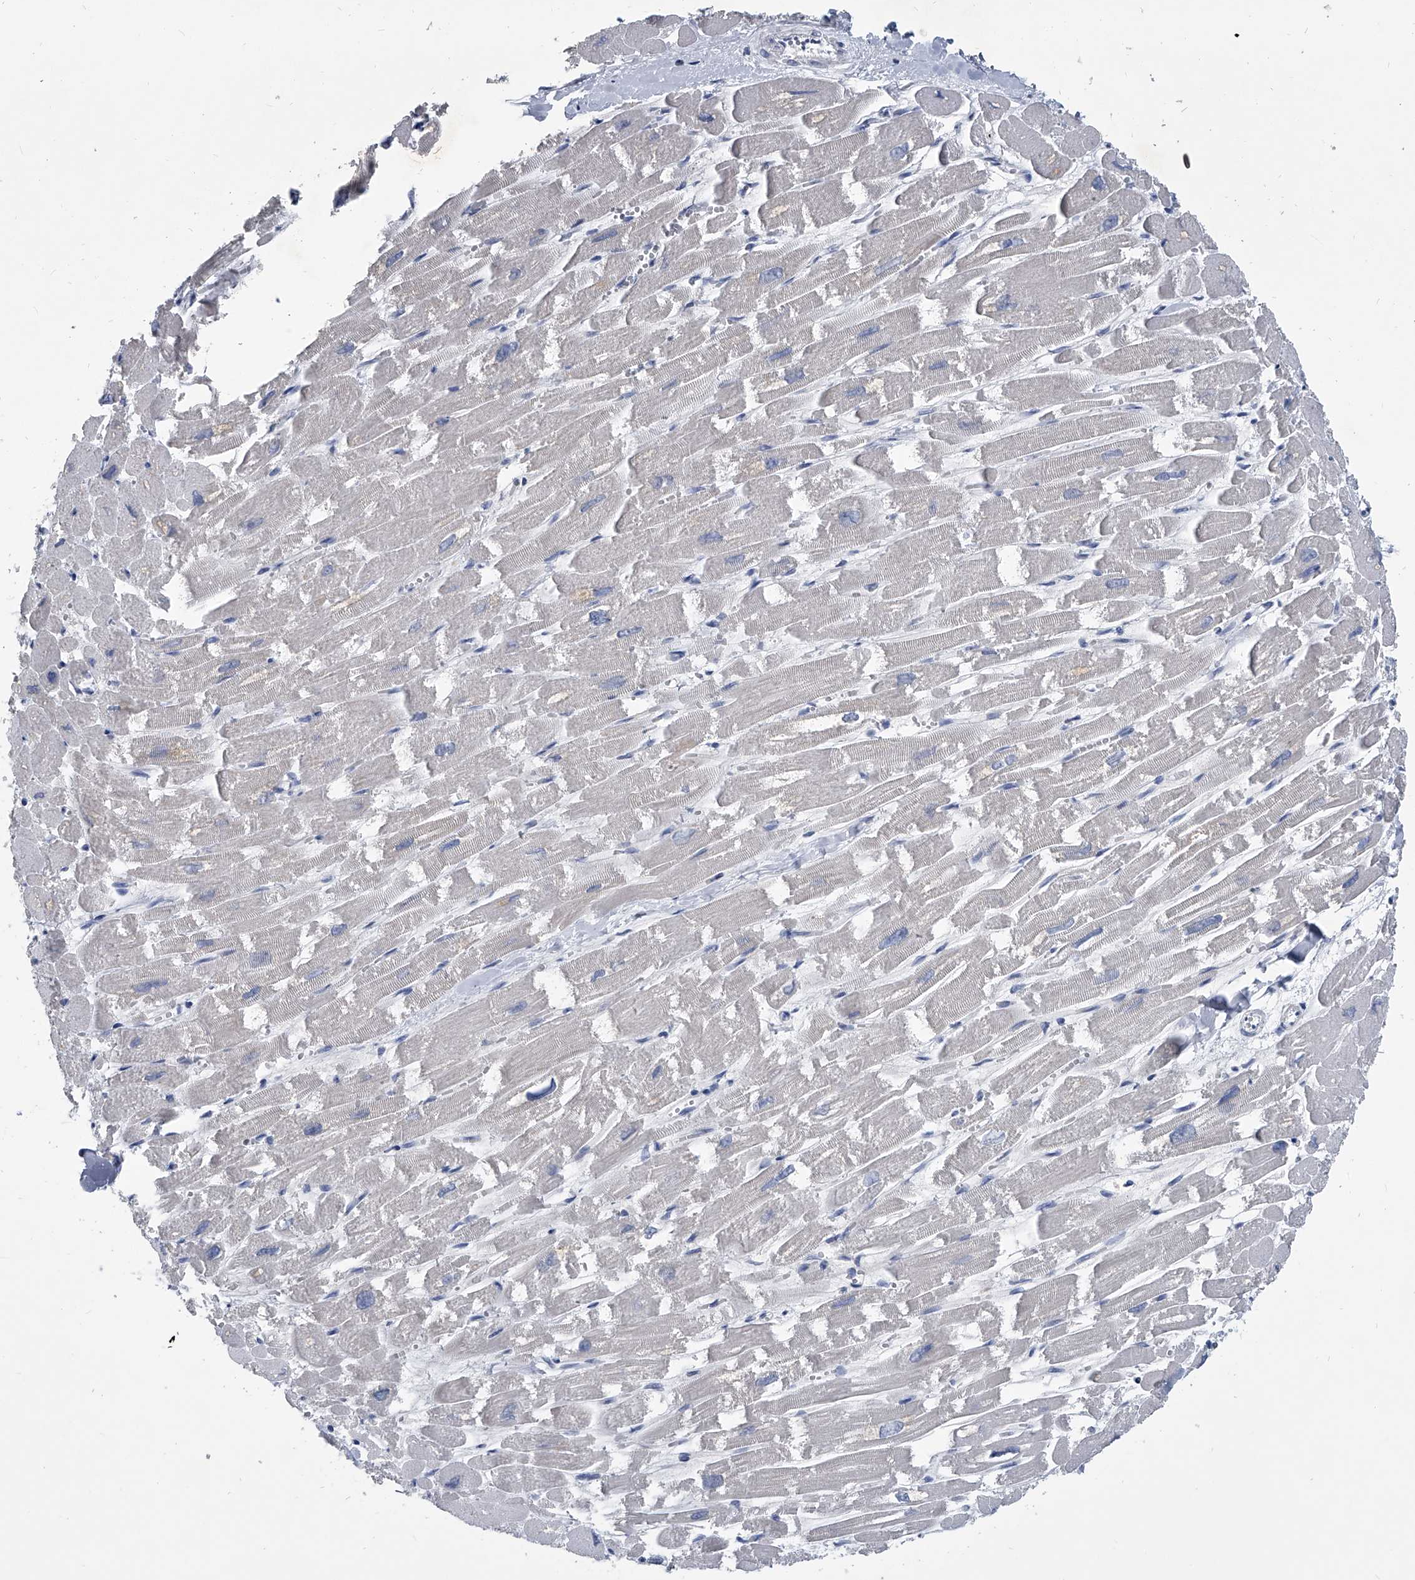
{"staining": {"intensity": "negative", "quantity": "none", "location": "none"}, "tissue": "heart muscle", "cell_type": "Cardiomyocytes", "image_type": "normal", "snomed": [{"axis": "morphology", "description": "Normal tissue, NOS"}, {"axis": "topography", "description": "Heart"}], "caption": "A micrograph of human heart muscle is negative for staining in cardiomyocytes. The staining is performed using DAB brown chromogen with nuclei counter-stained in using hematoxylin.", "gene": "SPP1", "patient": {"sex": "male", "age": 54}}